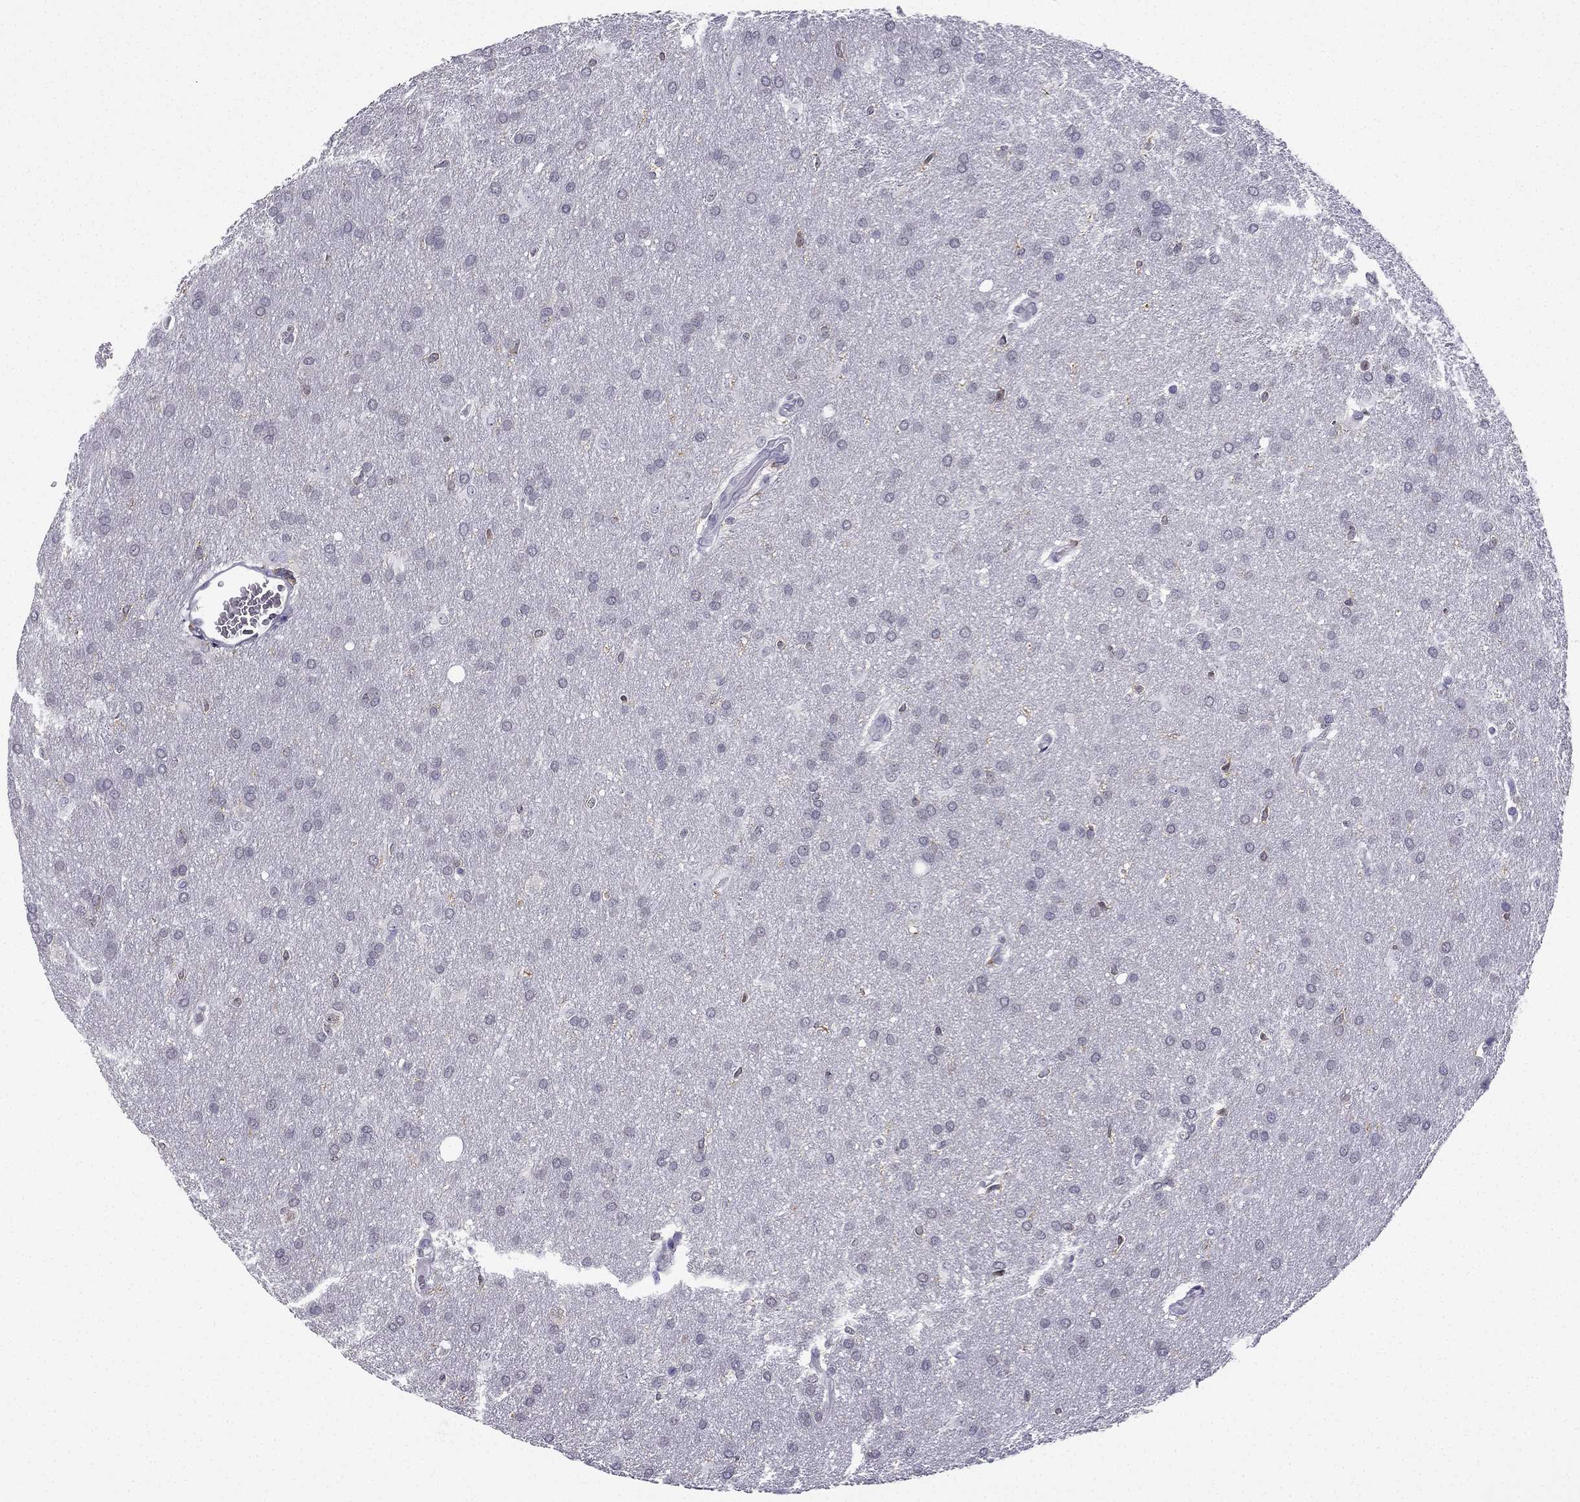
{"staining": {"intensity": "negative", "quantity": "none", "location": "none"}, "tissue": "glioma", "cell_type": "Tumor cells", "image_type": "cancer", "snomed": [{"axis": "morphology", "description": "Glioma, malignant, Low grade"}, {"axis": "topography", "description": "Brain"}], "caption": "DAB immunohistochemical staining of malignant low-grade glioma displays no significant staining in tumor cells. (Stains: DAB immunohistochemistry (IHC) with hematoxylin counter stain, Microscopy: brightfield microscopy at high magnification).", "gene": "CCK", "patient": {"sex": "female", "age": 32}}